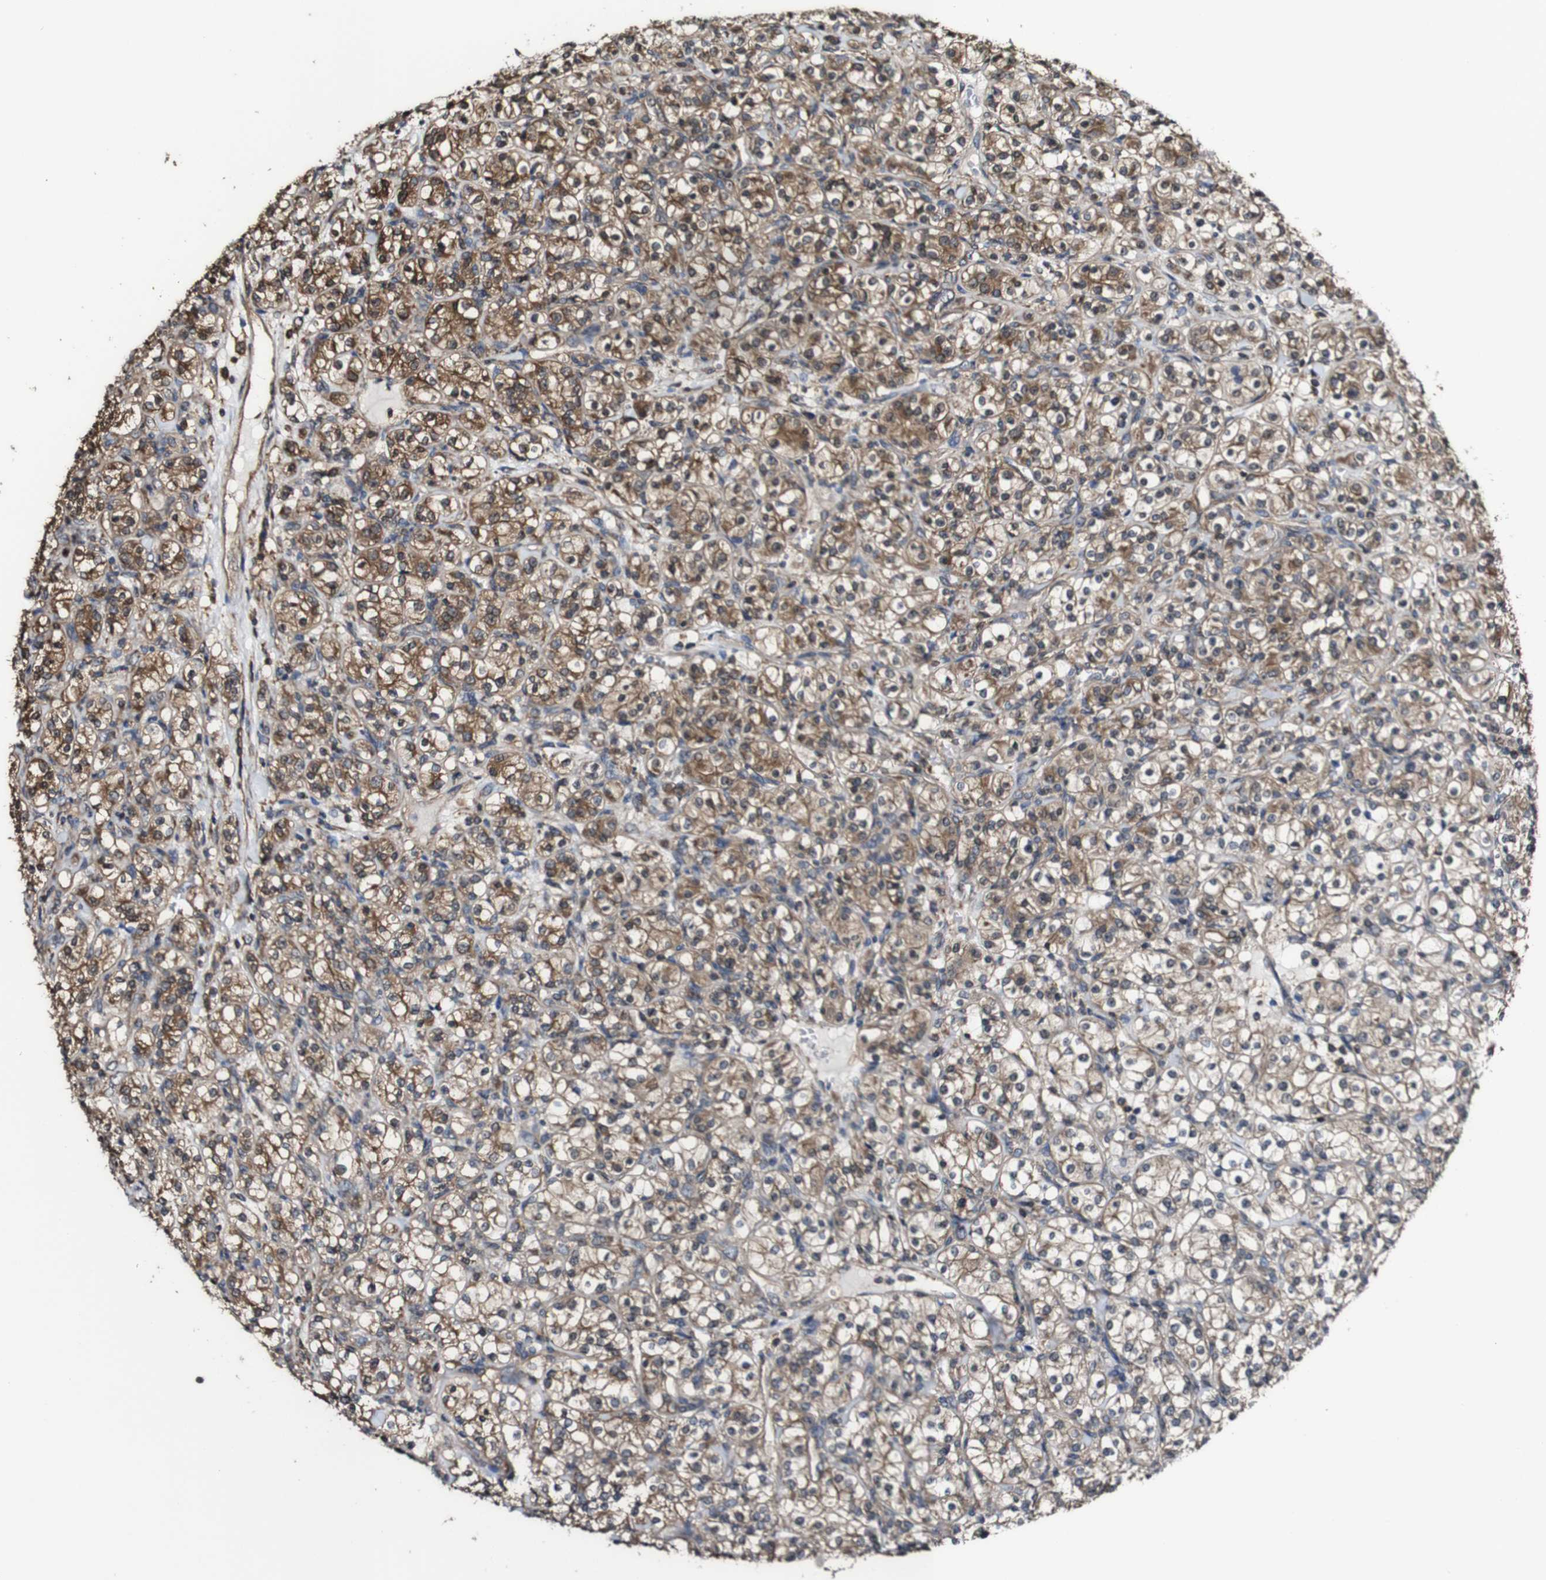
{"staining": {"intensity": "moderate", "quantity": ">75%", "location": "cytoplasmic/membranous"}, "tissue": "renal cancer", "cell_type": "Tumor cells", "image_type": "cancer", "snomed": [{"axis": "morphology", "description": "Adenocarcinoma, NOS"}, {"axis": "topography", "description": "Kidney"}], "caption": "Immunohistochemistry (IHC) image of human adenocarcinoma (renal) stained for a protein (brown), which displays medium levels of moderate cytoplasmic/membranous staining in about >75% of tumor cells.", "gene": "PTPRR", "patient": {"sex": "male", "age": 77}}